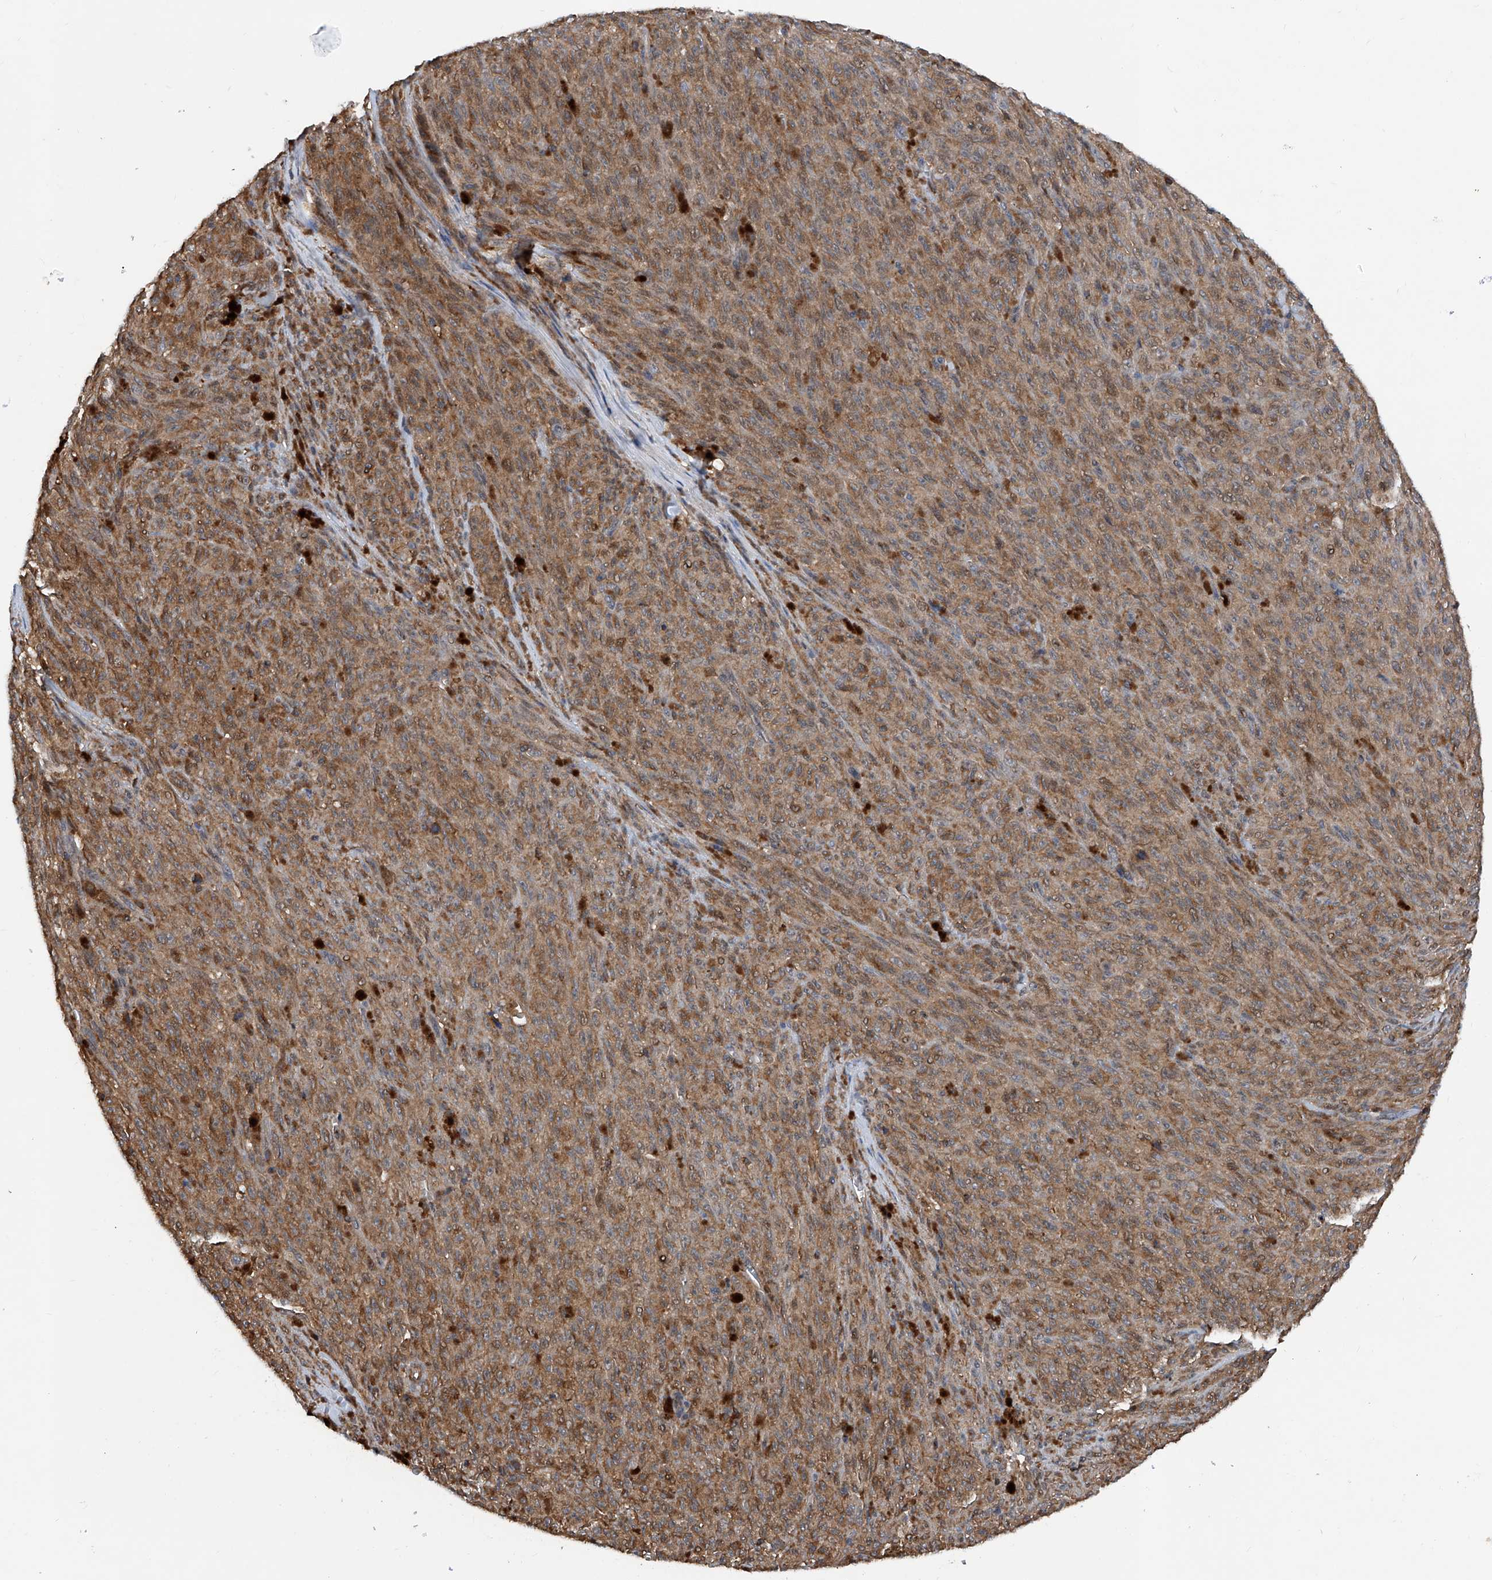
{"staining": {"intensity": "moderate", "quantity": ">75%", "location": "cytoplasmic/membranous"}, "tissue": "melanoma", "cell_type": "Tumor cells", "image_type": "cancer", "snomed": [{"axis": "morphology", "description": "Malignant melanoma, NOS"}, {"axis": "topography", "description": "Skin"}], "caption": "A histopathology image of malignant melanoma stained for a protein demonstrates moderate cytoplasmic/membranous brown staining in tumor cells.", "gene": "NT5C3A", "patient": {"sex": "female", "age": 82}}